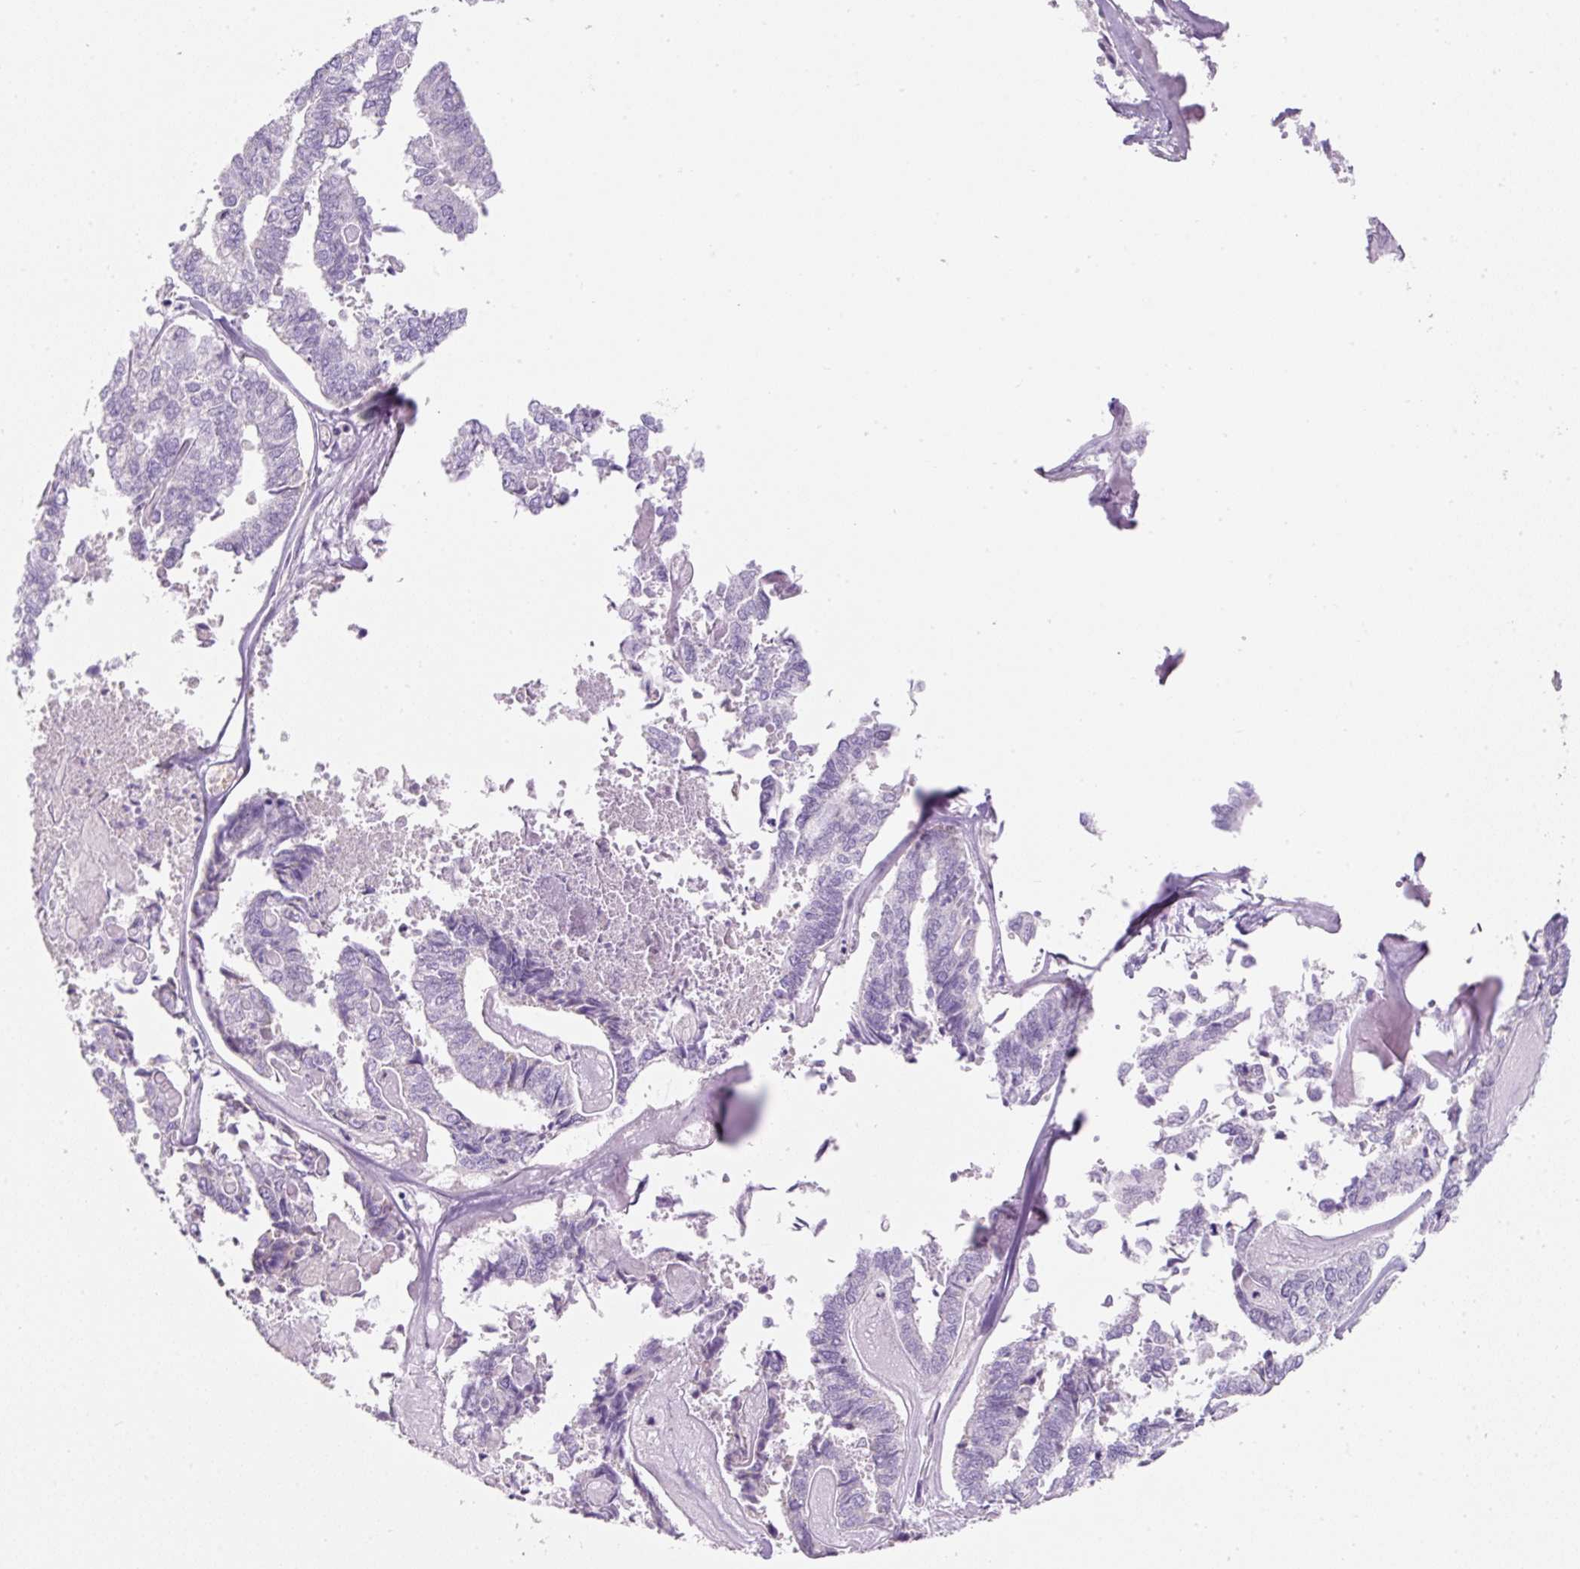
{"staining": {"intensity": "negative", "quantity": "none", "location": "none"}, "tissue": "endometrial cancer", "cell_type": "Tumor cells", "image_type": "cancer", "snomed": [{"axis": "morphology", "description": "Adenocarcinoma, NOS"}, {"axis": "topography", "description": "Endometrium"}], "caption": "Immunohistochemistry image of endometrial cancer (adenocarcinoma) stained for a protein (brown), which shows no positivity in tumor cells.", "gene": "ERAP2", "patient": {"sex": "female", "age": 73}}